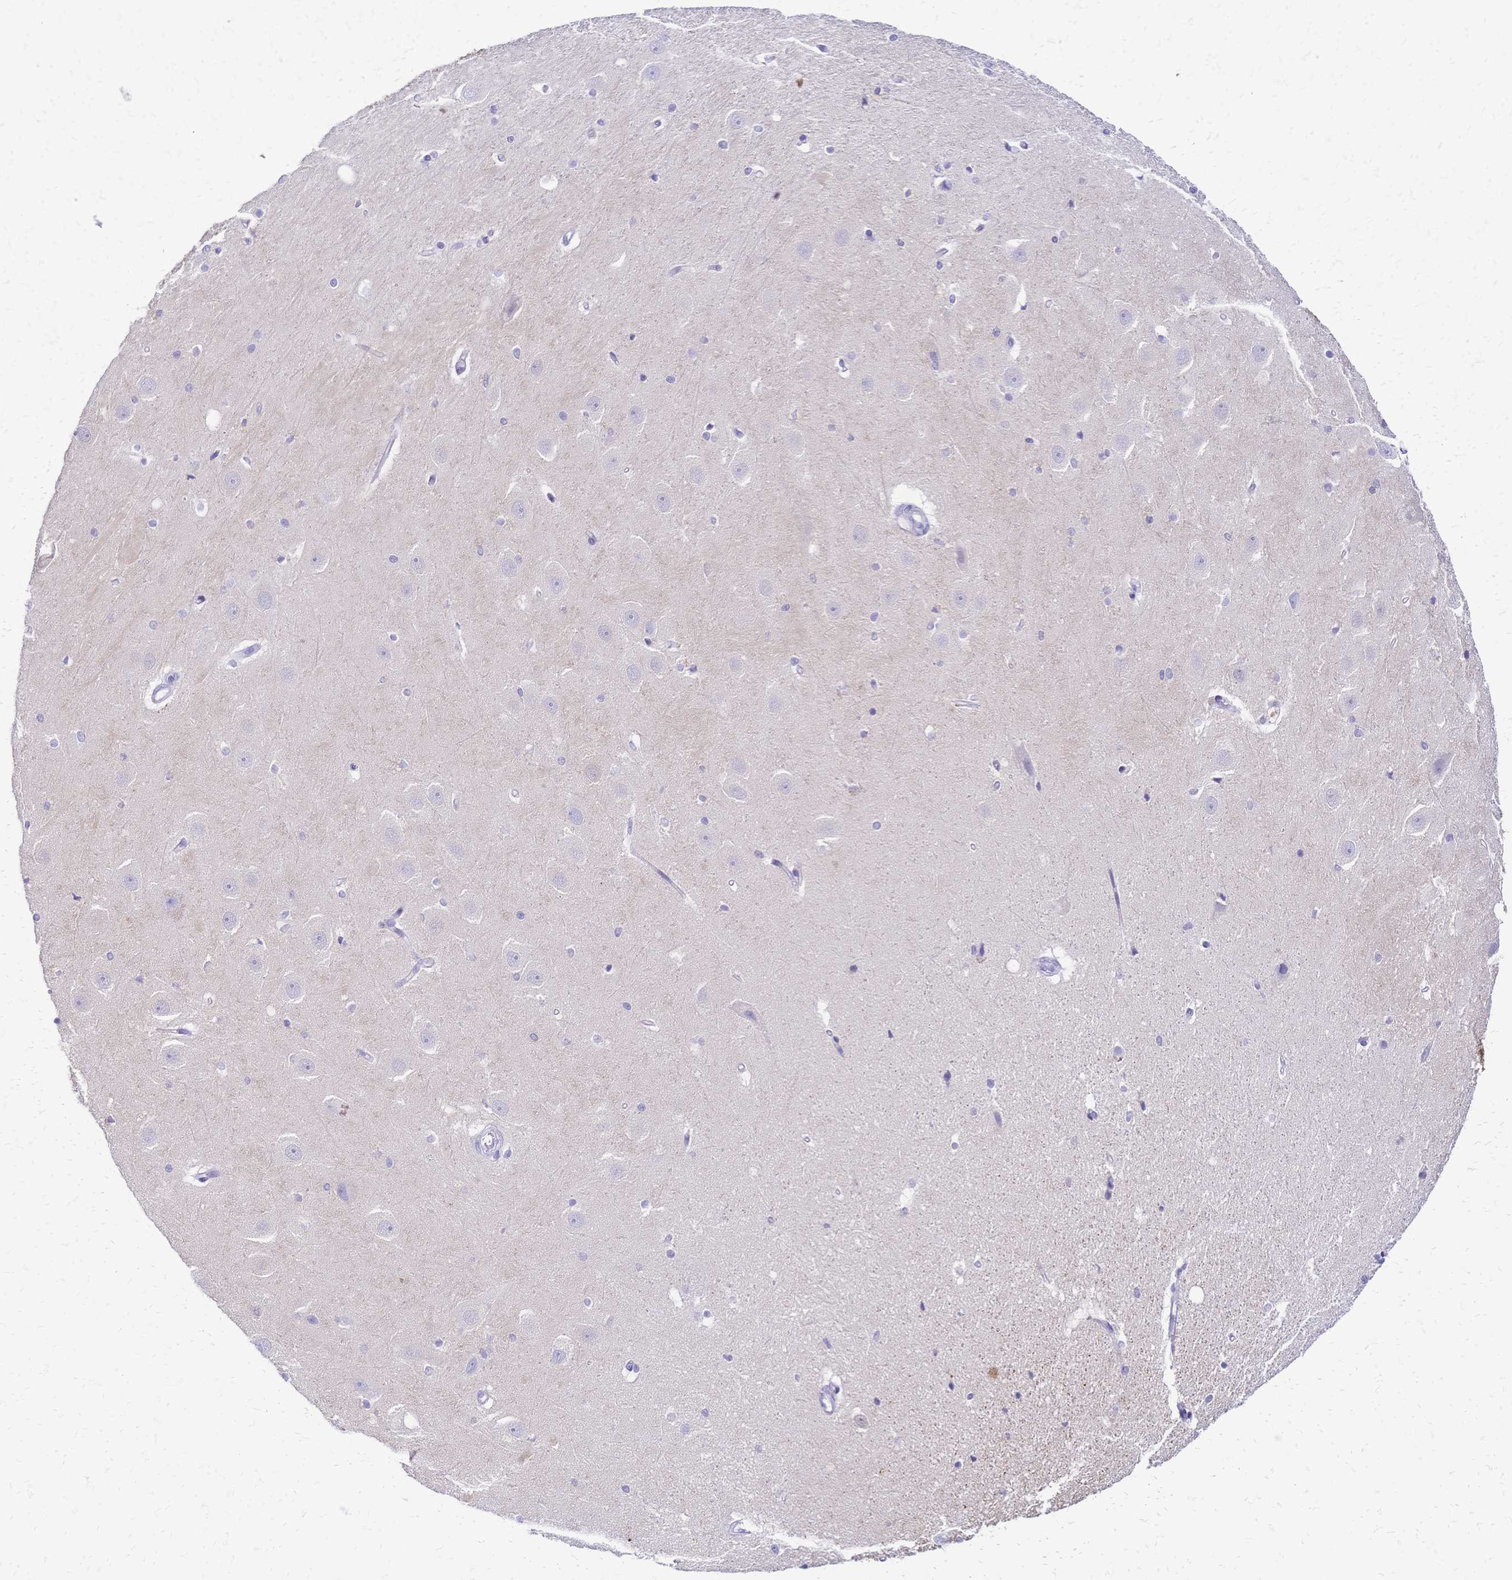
{"staining": {"intensity": "negative", "quantity": "none", "location": "none"}, "tissue": "hippocampus", "cell_type": "Glial cells", "image_type": "normal", "snomed": [{"axis": "morphology", "description": "Normal tissue, NOS"}, {"axis": "topography", "description": "Hippocampus"}], "caption": "This histopathology image is of unremarkable hippocampus stained with immunohistochemistry (IHC) to label a protein in brown with the nuclei are counter-stained blue. There is no positivity in glial cells.", "gene": "GRB7", "patient": {"sex": "male", "age": 63}}